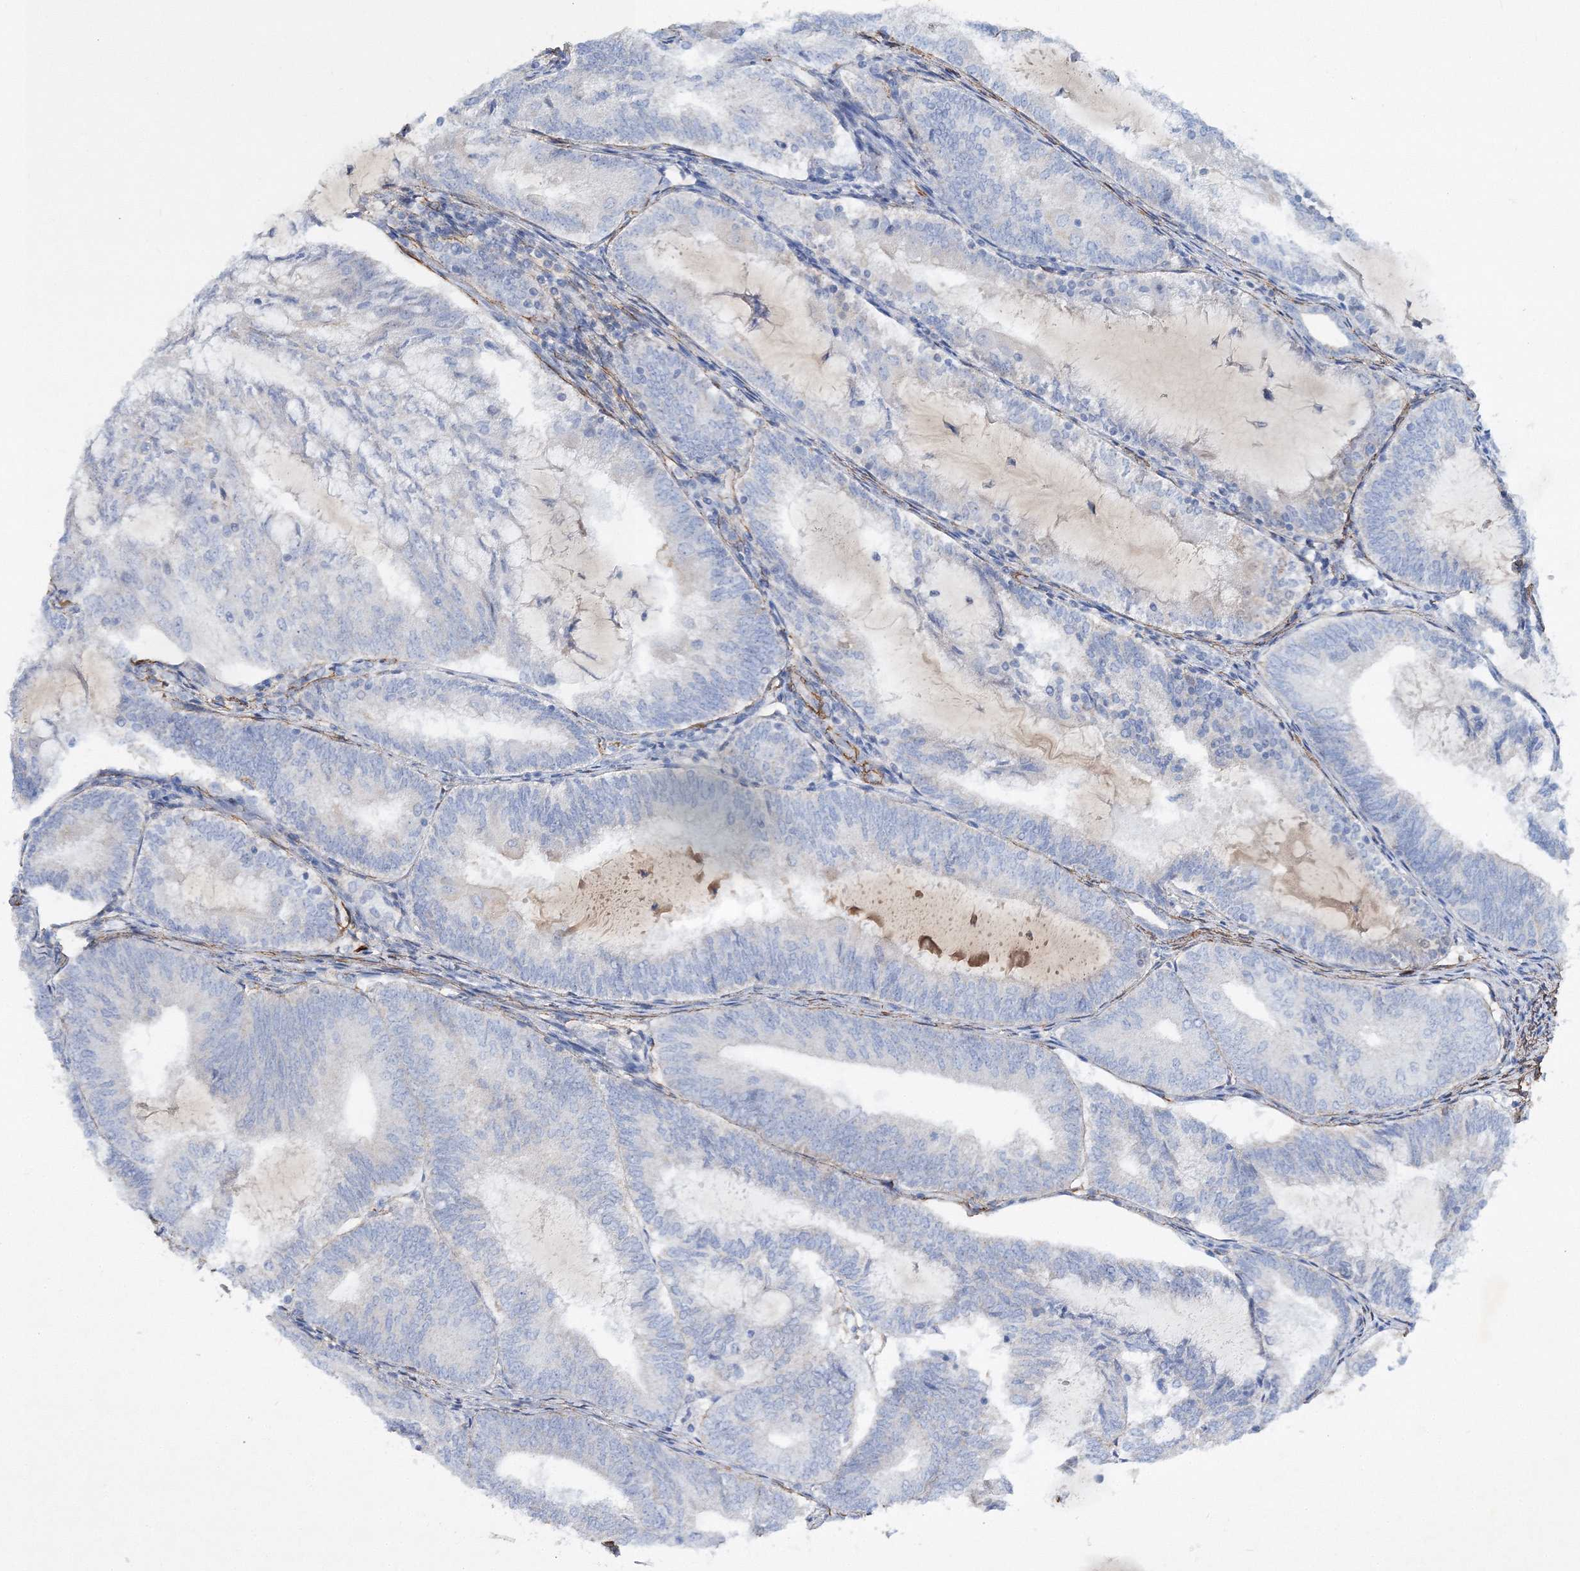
{"staining": {"intensity": "negative", "quantity": "none", "location": "none"}, "tissue": "endometrial cancer", "cell_type": "Tumor cells", "image_type": "cancer", "snomed": [{"axis": "morphology", "description": "Adenocarcinoma, NOS"}, {"axis": "topography", "description": "Endometrium"}], "caption": "This is an immunohistochemistry histopathology image of endometrial cancer (adenocarcinoma). There is no positivity in tumor cells.", "gene": "RTN2", "patient": {"sex": "female", "age": 81}}